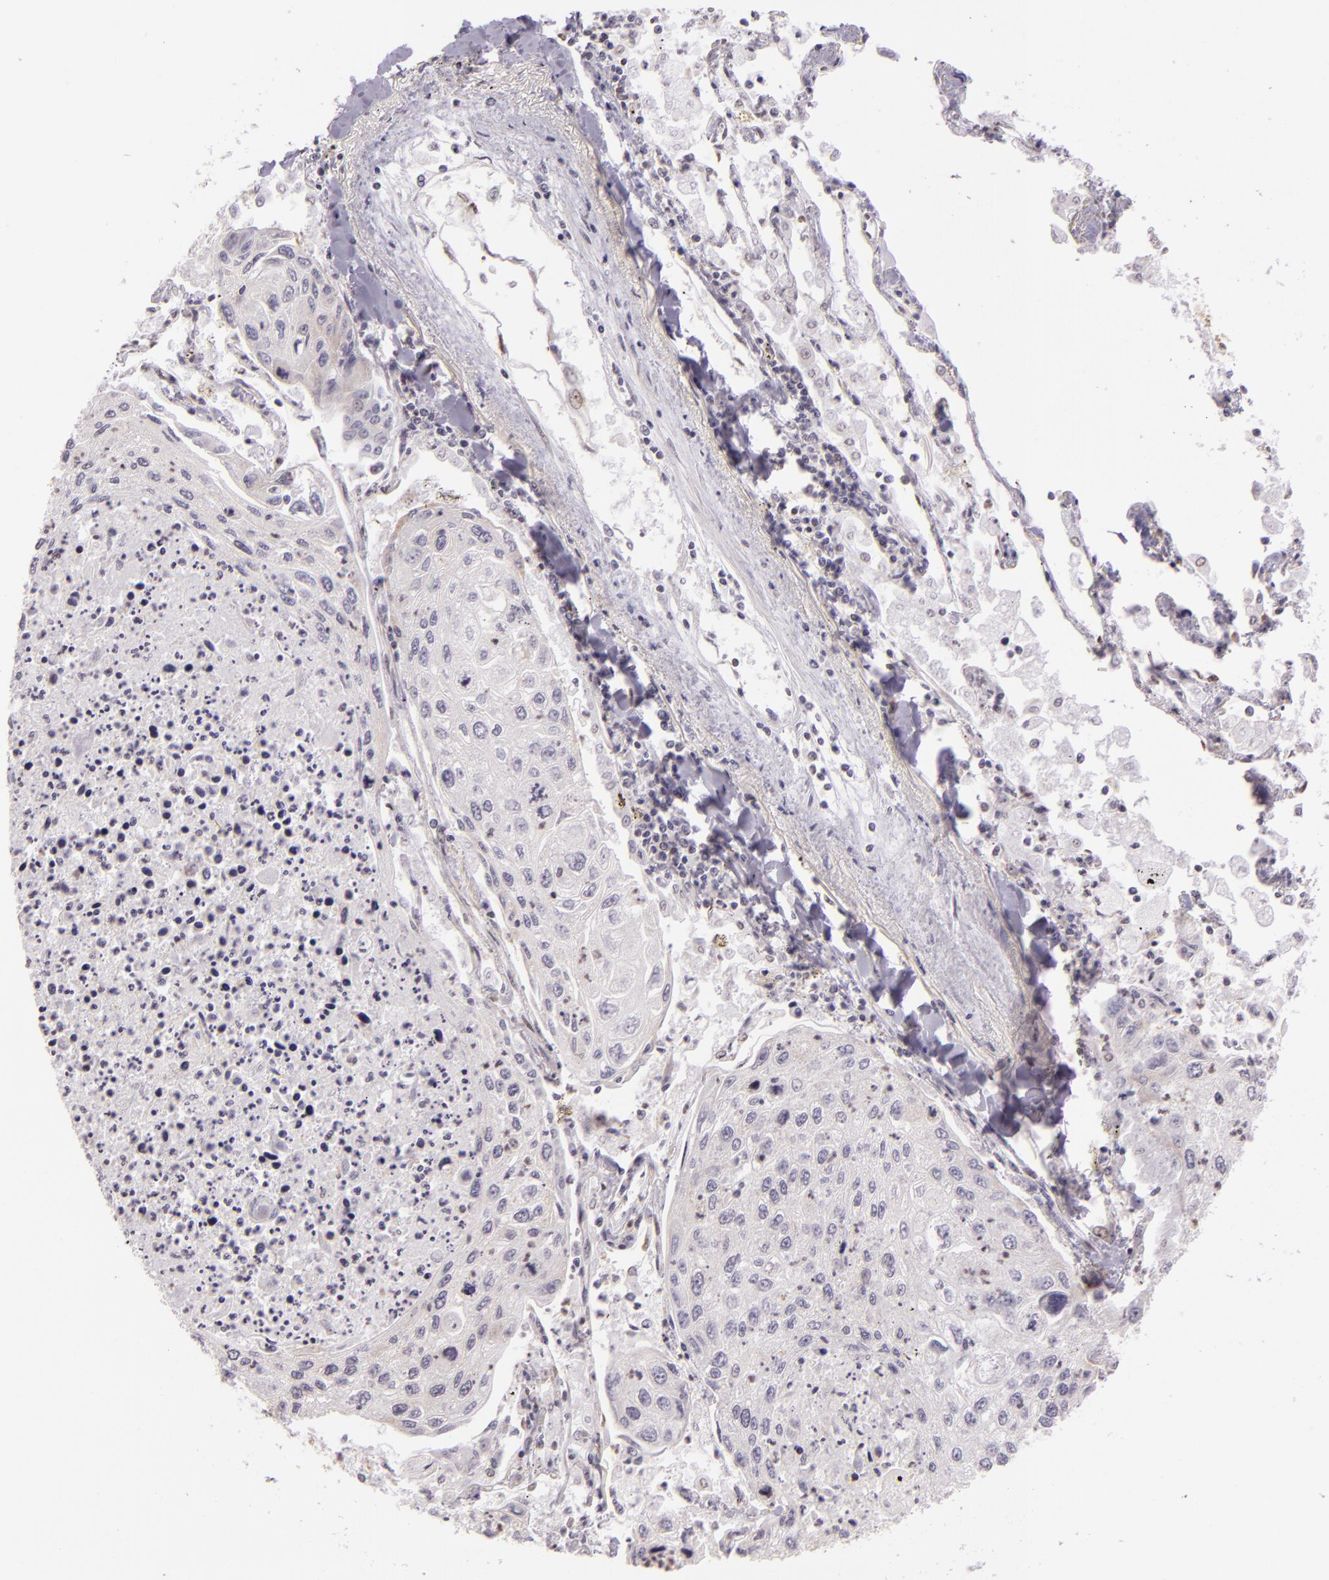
{"staining": {"intensity": "negative", "quantity": "none", "location": "none"}, "tissue": "lung cancer", "cell_type": "Tumor cells", "image_type": "cancer", "snomed": [{"axis": "morphology", "description": "Squamous cell carcinoma, NOS"}, {"axis": "topography", "description": "Lung"}], "caption": "High magnification brightfield microscopy of lung cancer stained with DAB (3,3'-diaminobenzidine) (brown) and counterstained with hematoxylin (blue): tumor cells show no significant staining. The staining is performed using DAB brown chromogen with nuclei counter-stained in using hematoxylin.", "gene": "IMPDH1", "patient": {"sex": "male", "age": 75}}